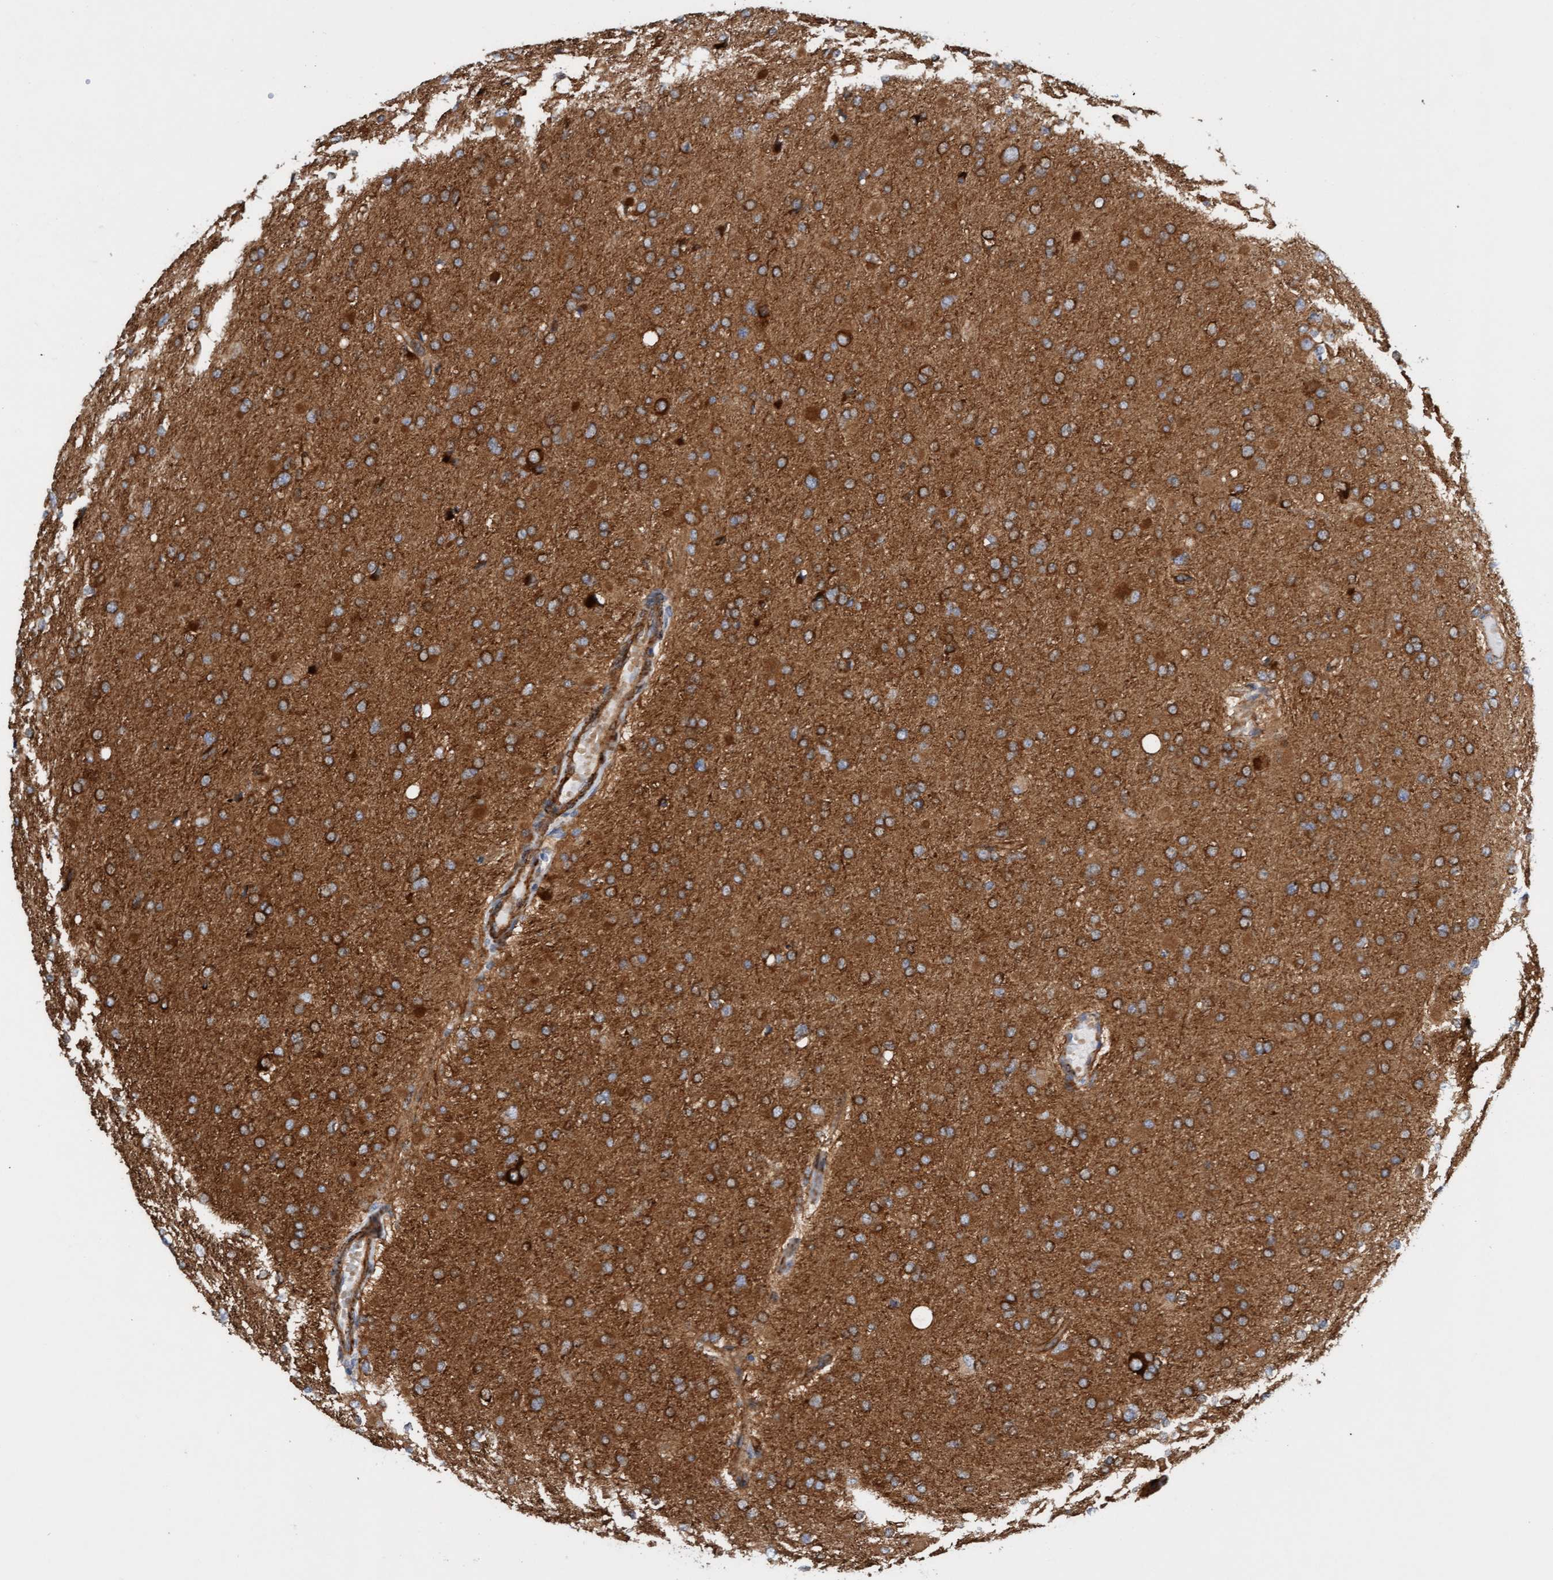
{"staining": {"intensity": "moderate", "quantity": ">75%", "location": "cytoplasmic/membranous"}, "tissue": "glioma", "cell_type": "Tumor cells", "image_type": "cancer", "snomed": [{"axis": "morphology", "description": "Glioma, malignant, High grade"}, {"axis": "topography", "description": "Cerebral cortex"}], "caption": "Protein expression analysis of human glioma reveals moderate cytoplasmic/membranous expression in about >75% of tumor cells.", "gene": "FMNL3", "patient": {"sex": "female", "age": 36}}